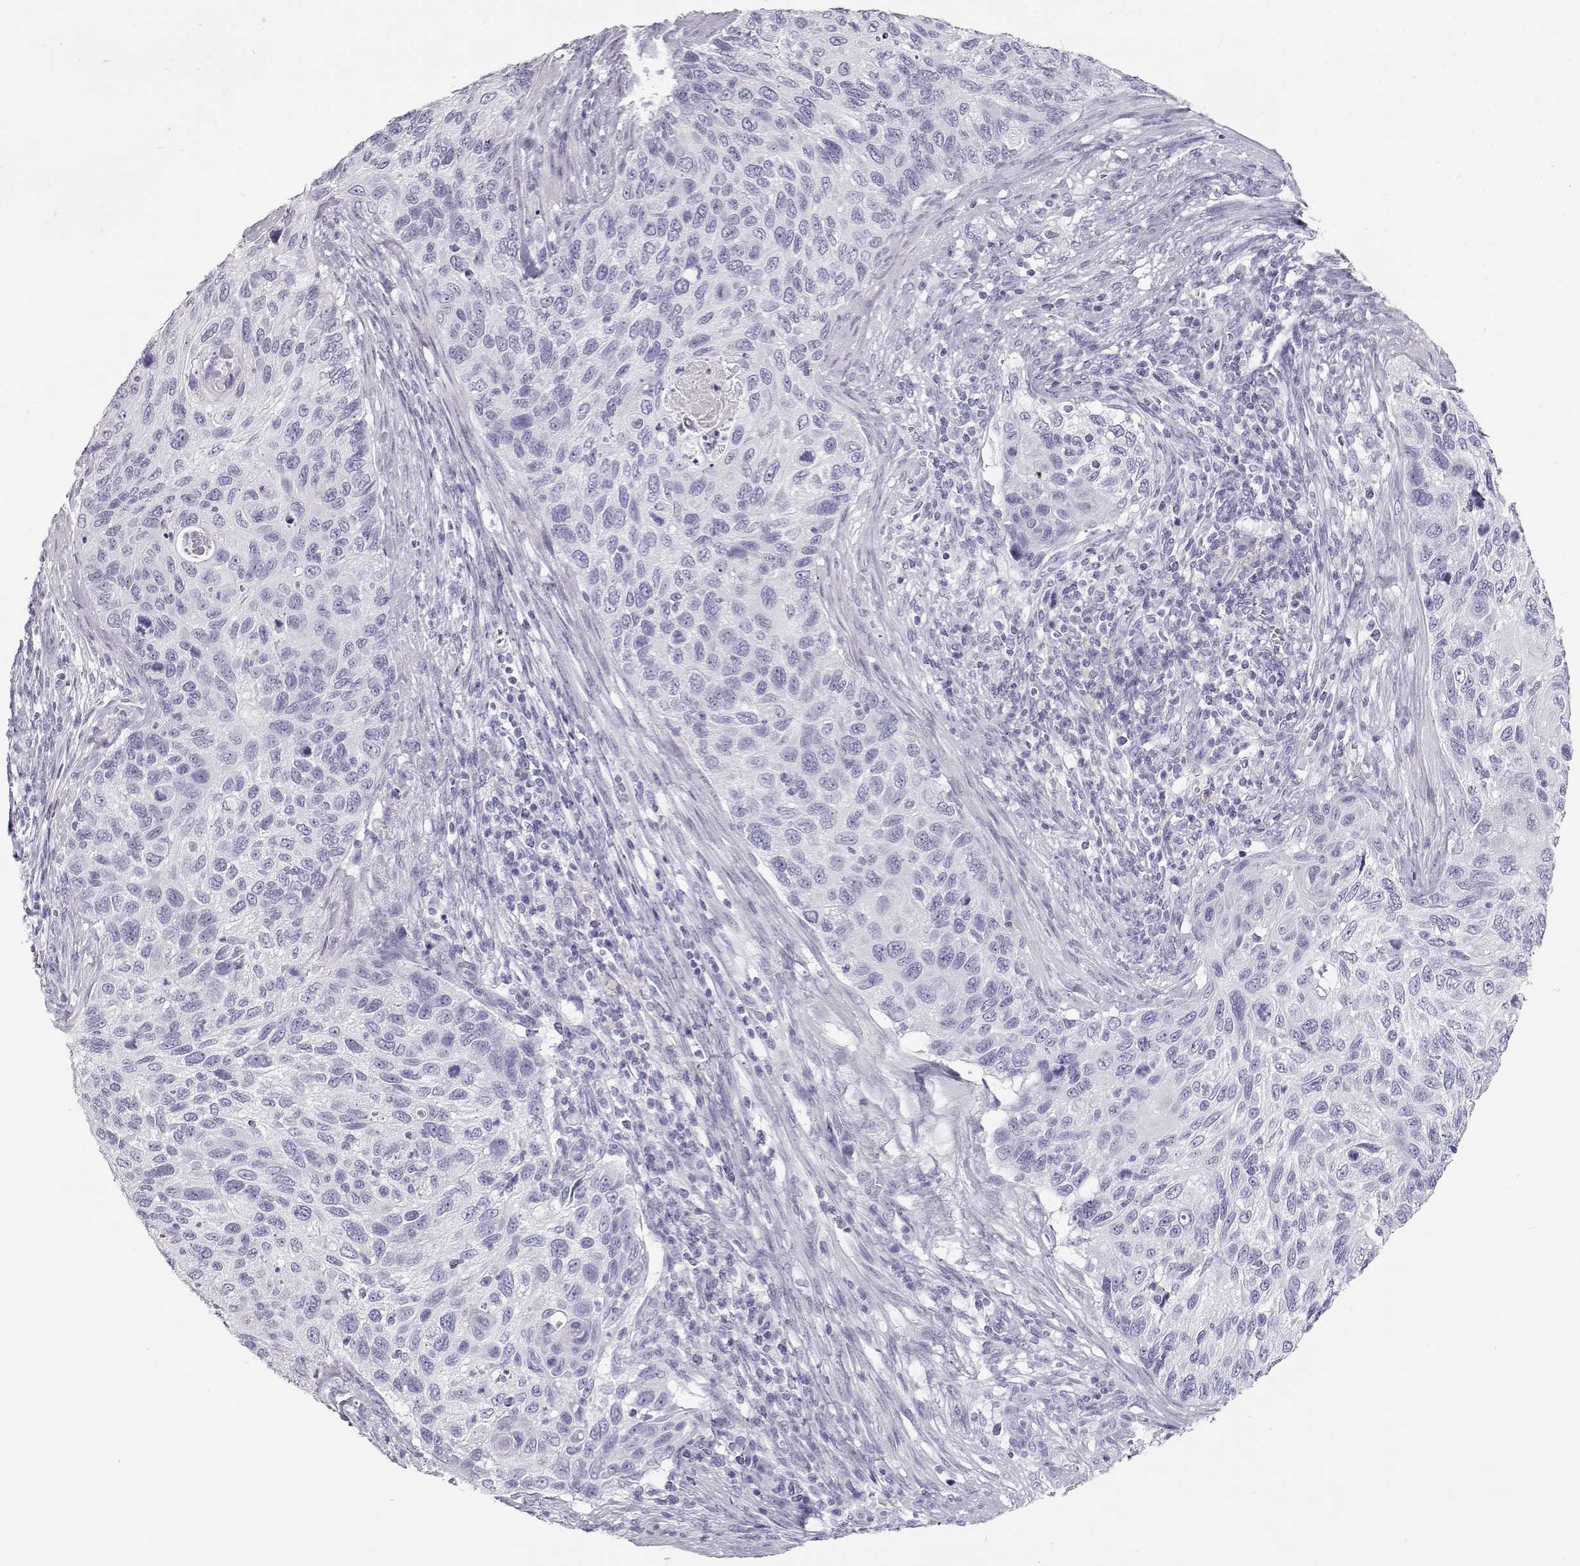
{"staining": {"intensity": "negative", "quantity": "none", "location": "none"}, "tissue": "cervical cancer", "cell_type": "Tumor cells", "image_type": "cancer", "snomed": [{"axis": "morphology", "description": "Squamous cell carcinoma, NOS"}, {"axis": "topography", "description": "Cervix"}], "caption": "Photomicrograph shows no significant protein positivity in tumor cells of cervical squamous cell carcinoma.", "gene": "TKTL1", "patient": {"sex": "female", "age": 70}}